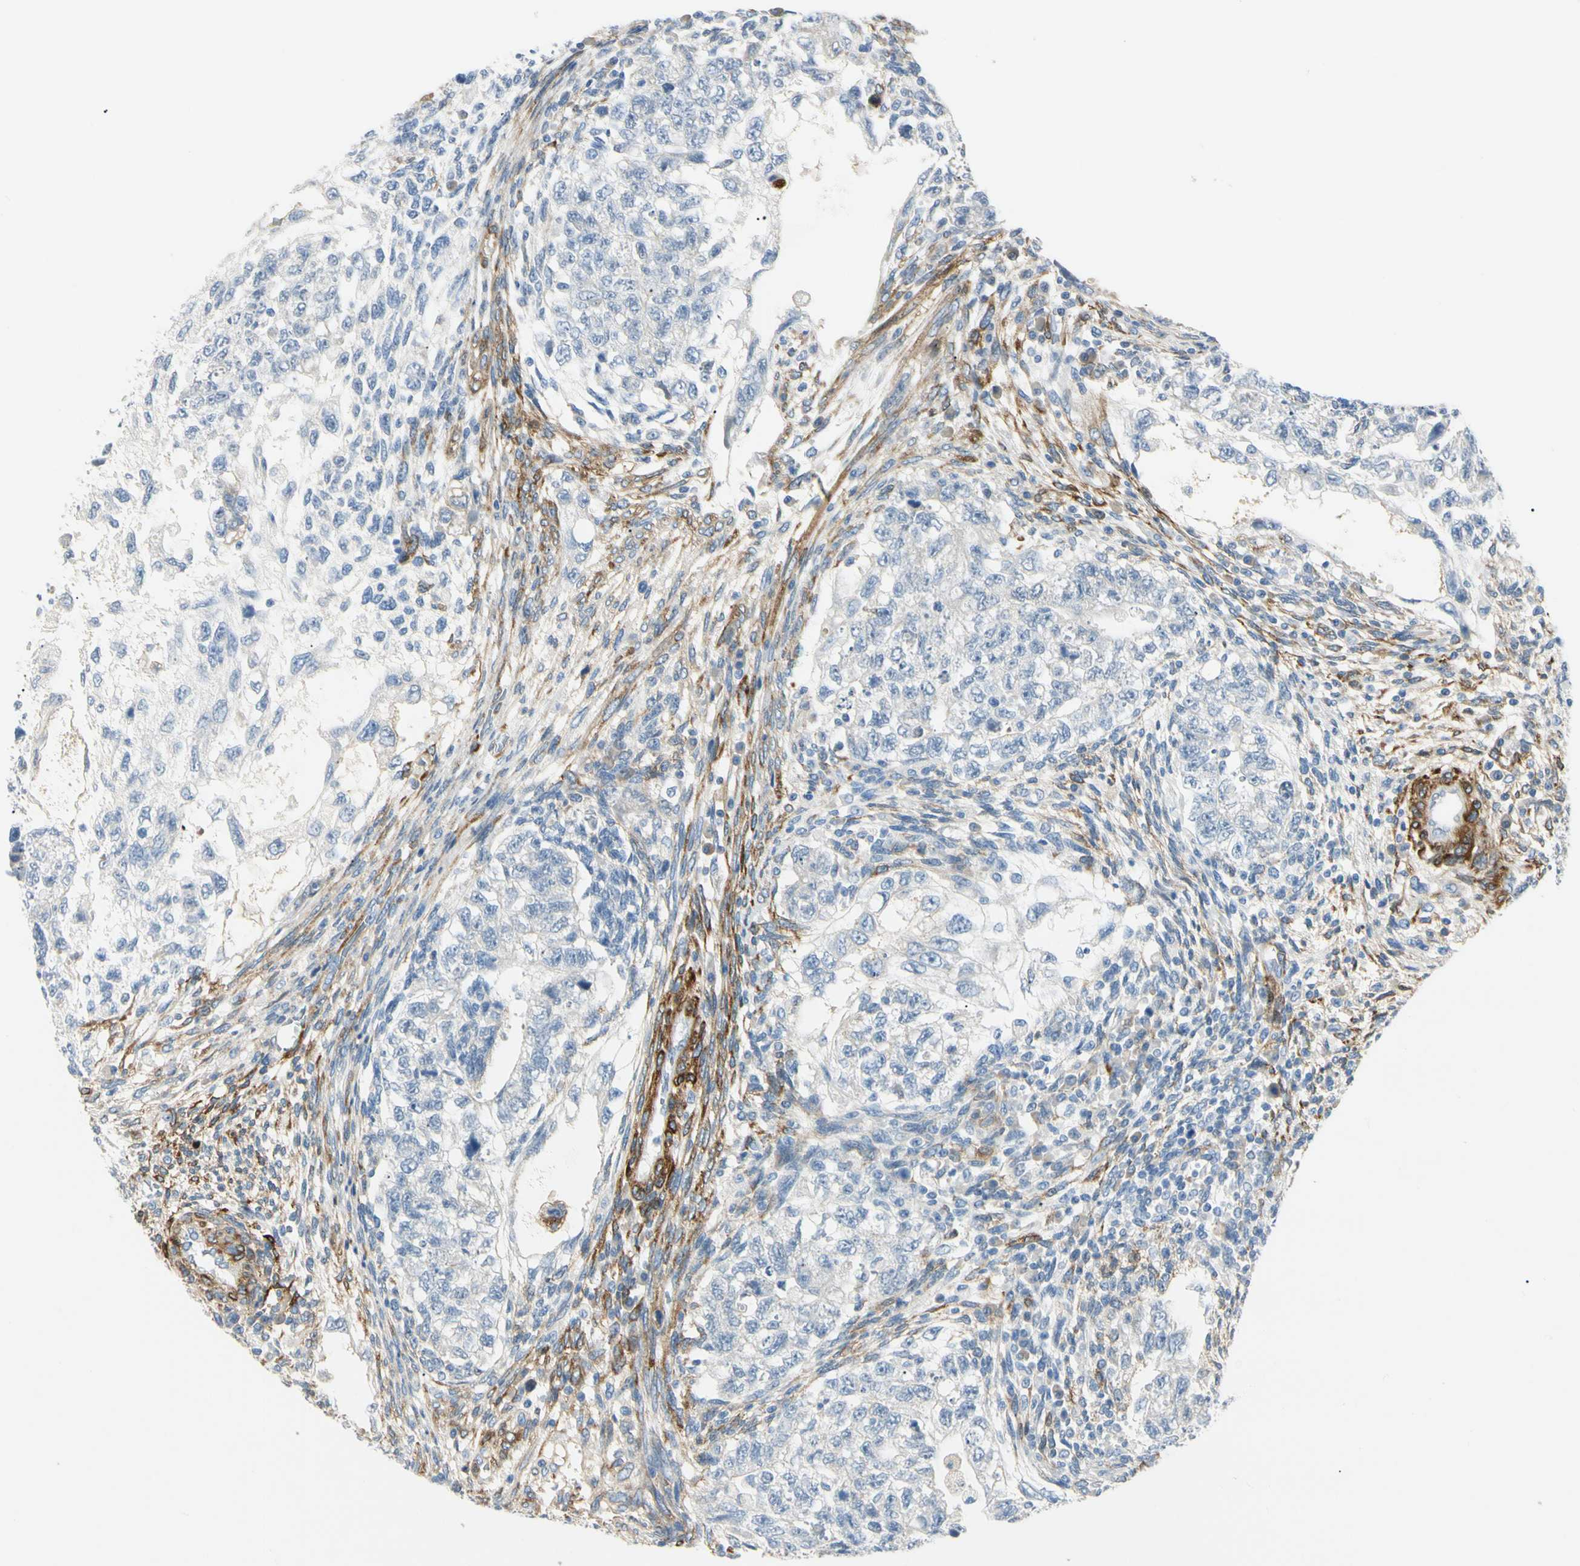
{"staining": {"intensity": "negative", "quantity": "none", "location": "none"}, "tissue": "testis cancer", "cell_type": "Tumor cells", "image_type": "cancer", "snomed": [{"axis": "morphology", "description": "Normal tissue, NOS"}, {"axis": "morphology", "description": "Carcinoma, Embryonal, NOS"}, {"axis": "topography", "description": "Testis"}], "caption": "Immunohistochemical staining of testis embryonal carcinoma shows no significant expression in tumor cells.", "gene": "AMPH", "patient": {"sex": "male", "age": 36}}